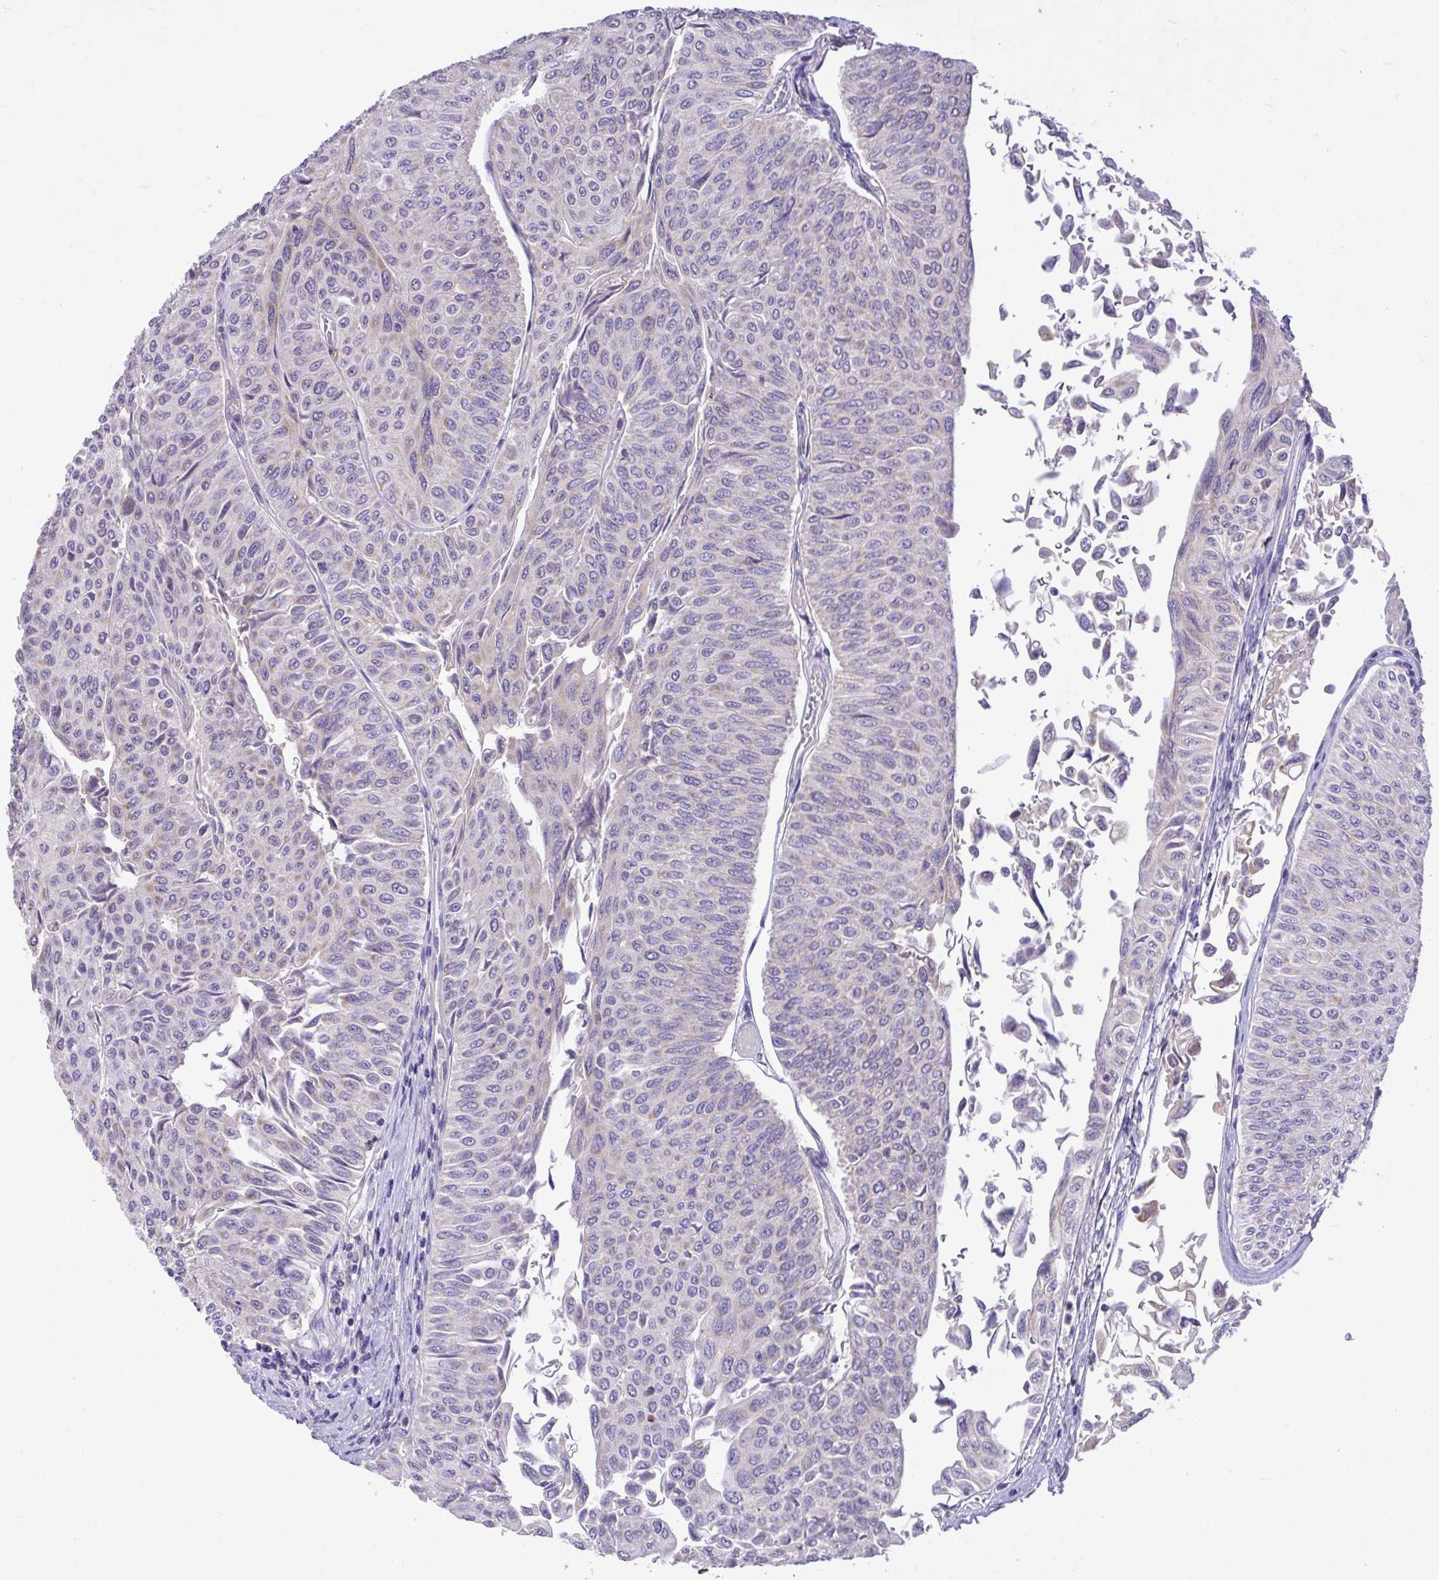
{"staining": {"intensity": "moderate", "quantity": "25%-75%", "location": "cytoplasmic/membranous"}, "tissue": "urothelial cancer", "cell_type": "Tumor cells", "image_type": "cancer", "snomed": [{"axis": "morphology", "description": "Urothelial carcinoma, NOS"}, {"axis": "topography", "description": "Urinary bladder"}], "caption": "This is a photomicrograph of immunohistochemistry (IHC) staining of urothelial cancer, which shows moderate positivity in the cytoplasmic/membranous of tumor cells.", "gene": "MPC2", "patient": {"sex": "male", "age": 59}}